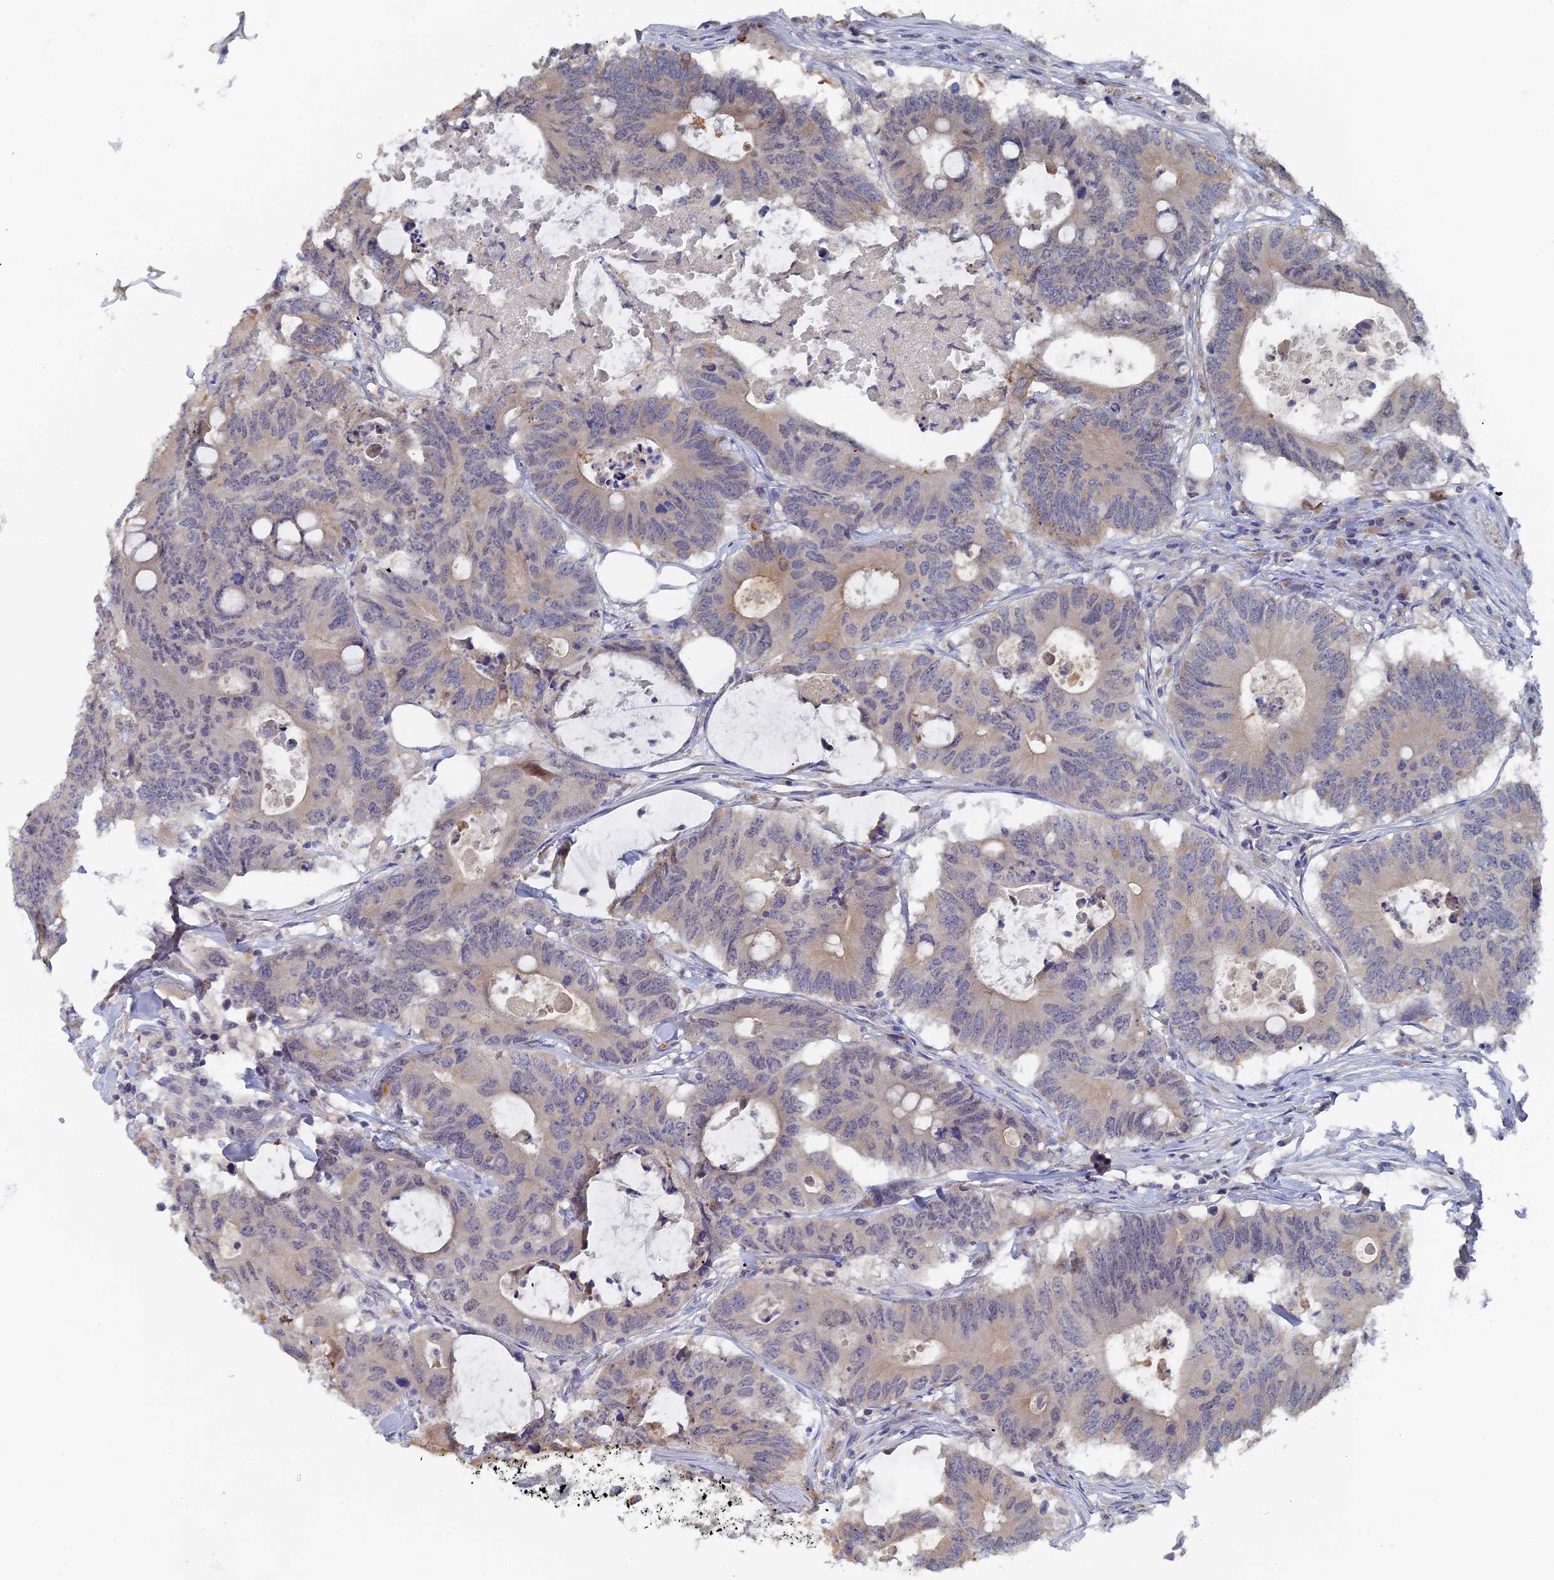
{"staining": {"intensity": "weak", "quantity": "<25%", "location": "cytoplasmic/membranous"}, "tissue": "colorectal cancer", "cell_type": "Tumor cells", "image_type": "cancer", "snomed": [{"axis": "morphology", "description": "Adenocarcinoma, NOS"}, {"axis": "topography", "description": "Colon"}], "caption": "A micrograph of human colorectal cancer (adenocarcinoma) is negative for staining in tumor cells.", "gene": "MIGA2", "patient": {"sex": "male", "age": 71}}